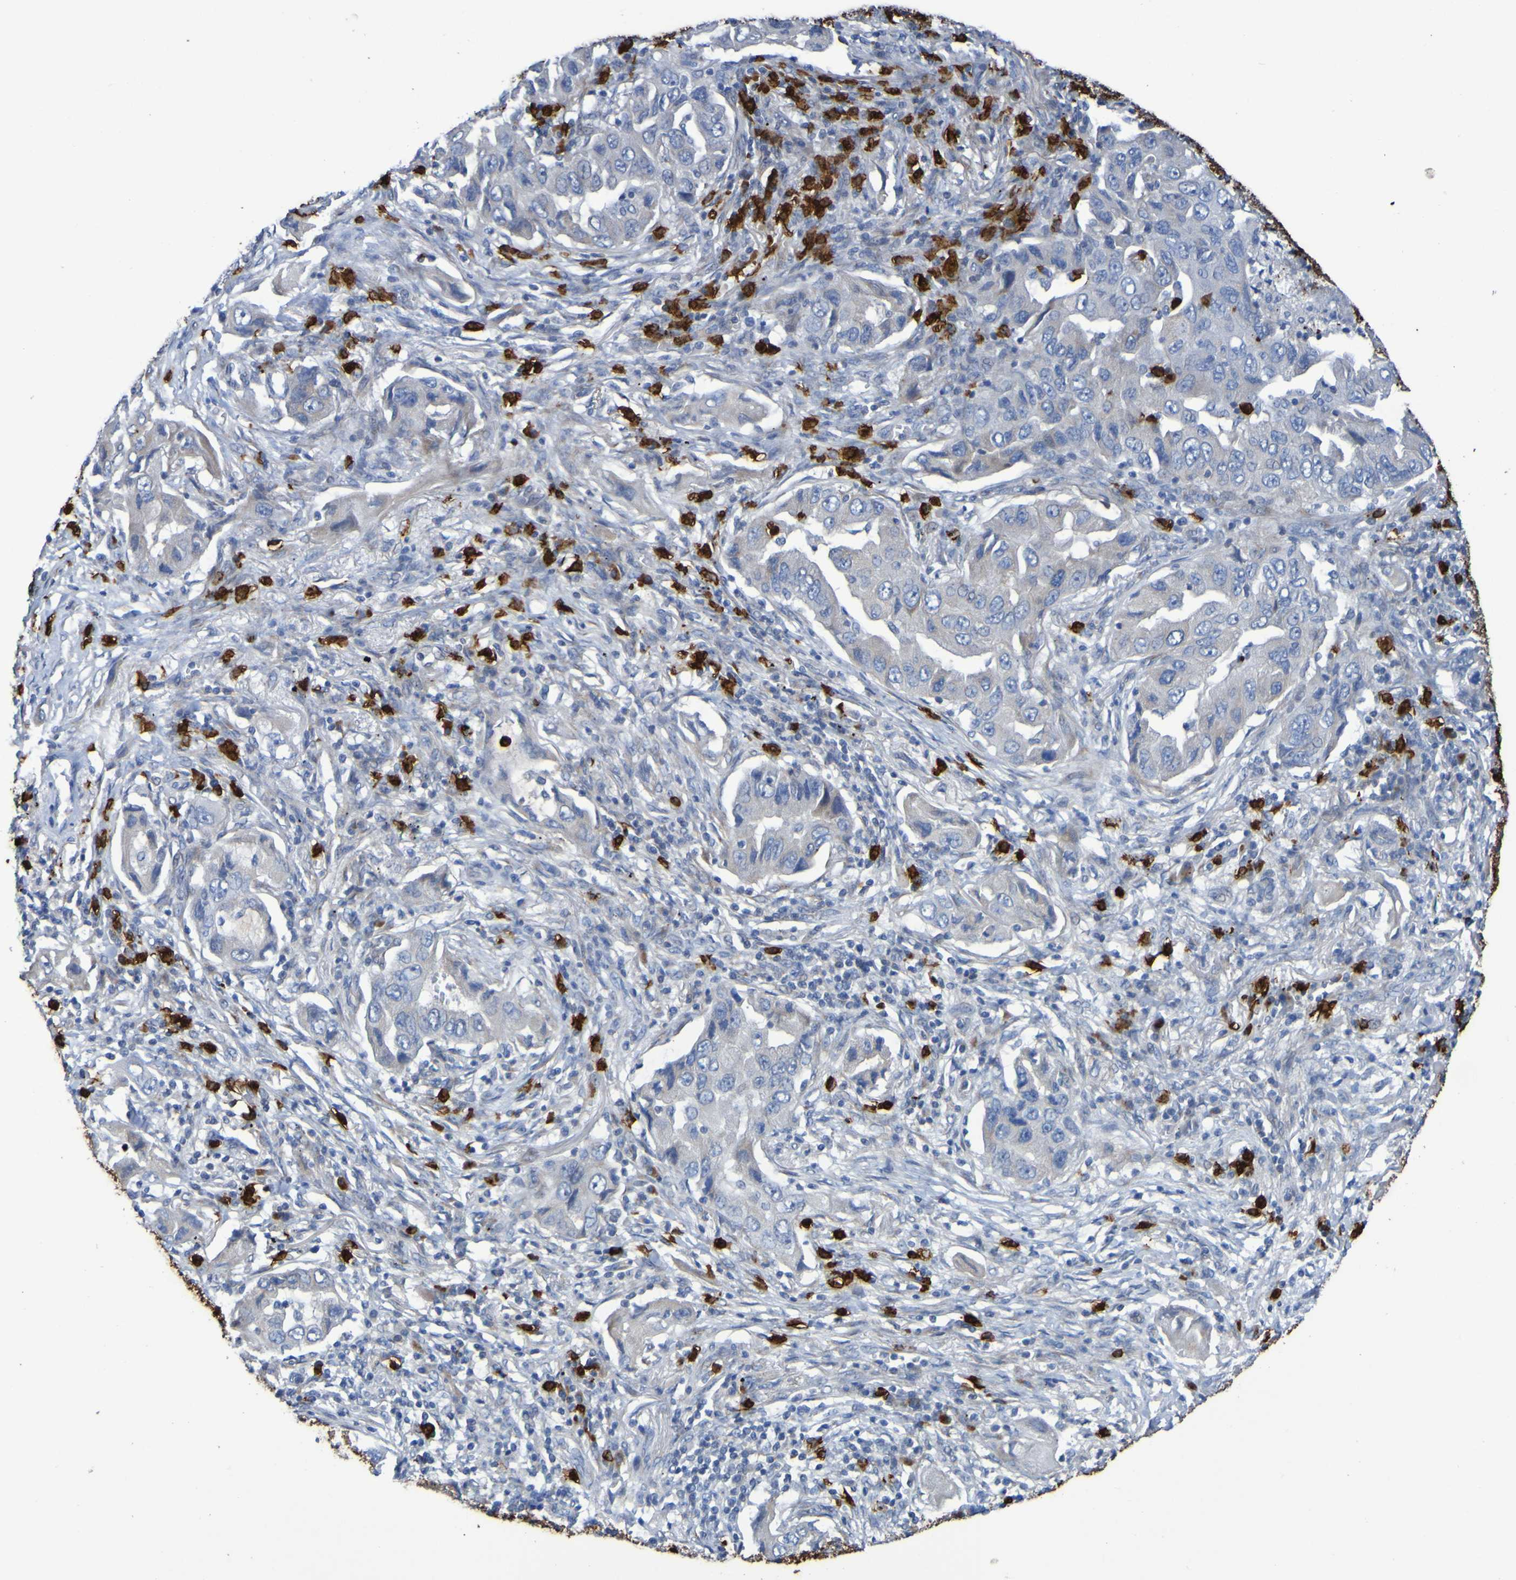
{"staining": {"intensity": "weak", "quantity": "25%-75%", "location": "cytoplasmic/membranous"}, "tissue": "lung cancer", "cell_type": "Tumor cells", "image_type": "cancer", "snomed": [{"axis": "morphology", "description": "Adenocarcinoma, NOS"}, {"axis": "topography", "description": "Lung"}], "caption": "This photomicrograph displays immunohistochemistry staining of human lung cancer, with low weak cytoplasmic/membranous positivity in about 25%-75% of tumor cells.", "gene": "C11orf24", "patient": {"sex": "female", "age": 65}}